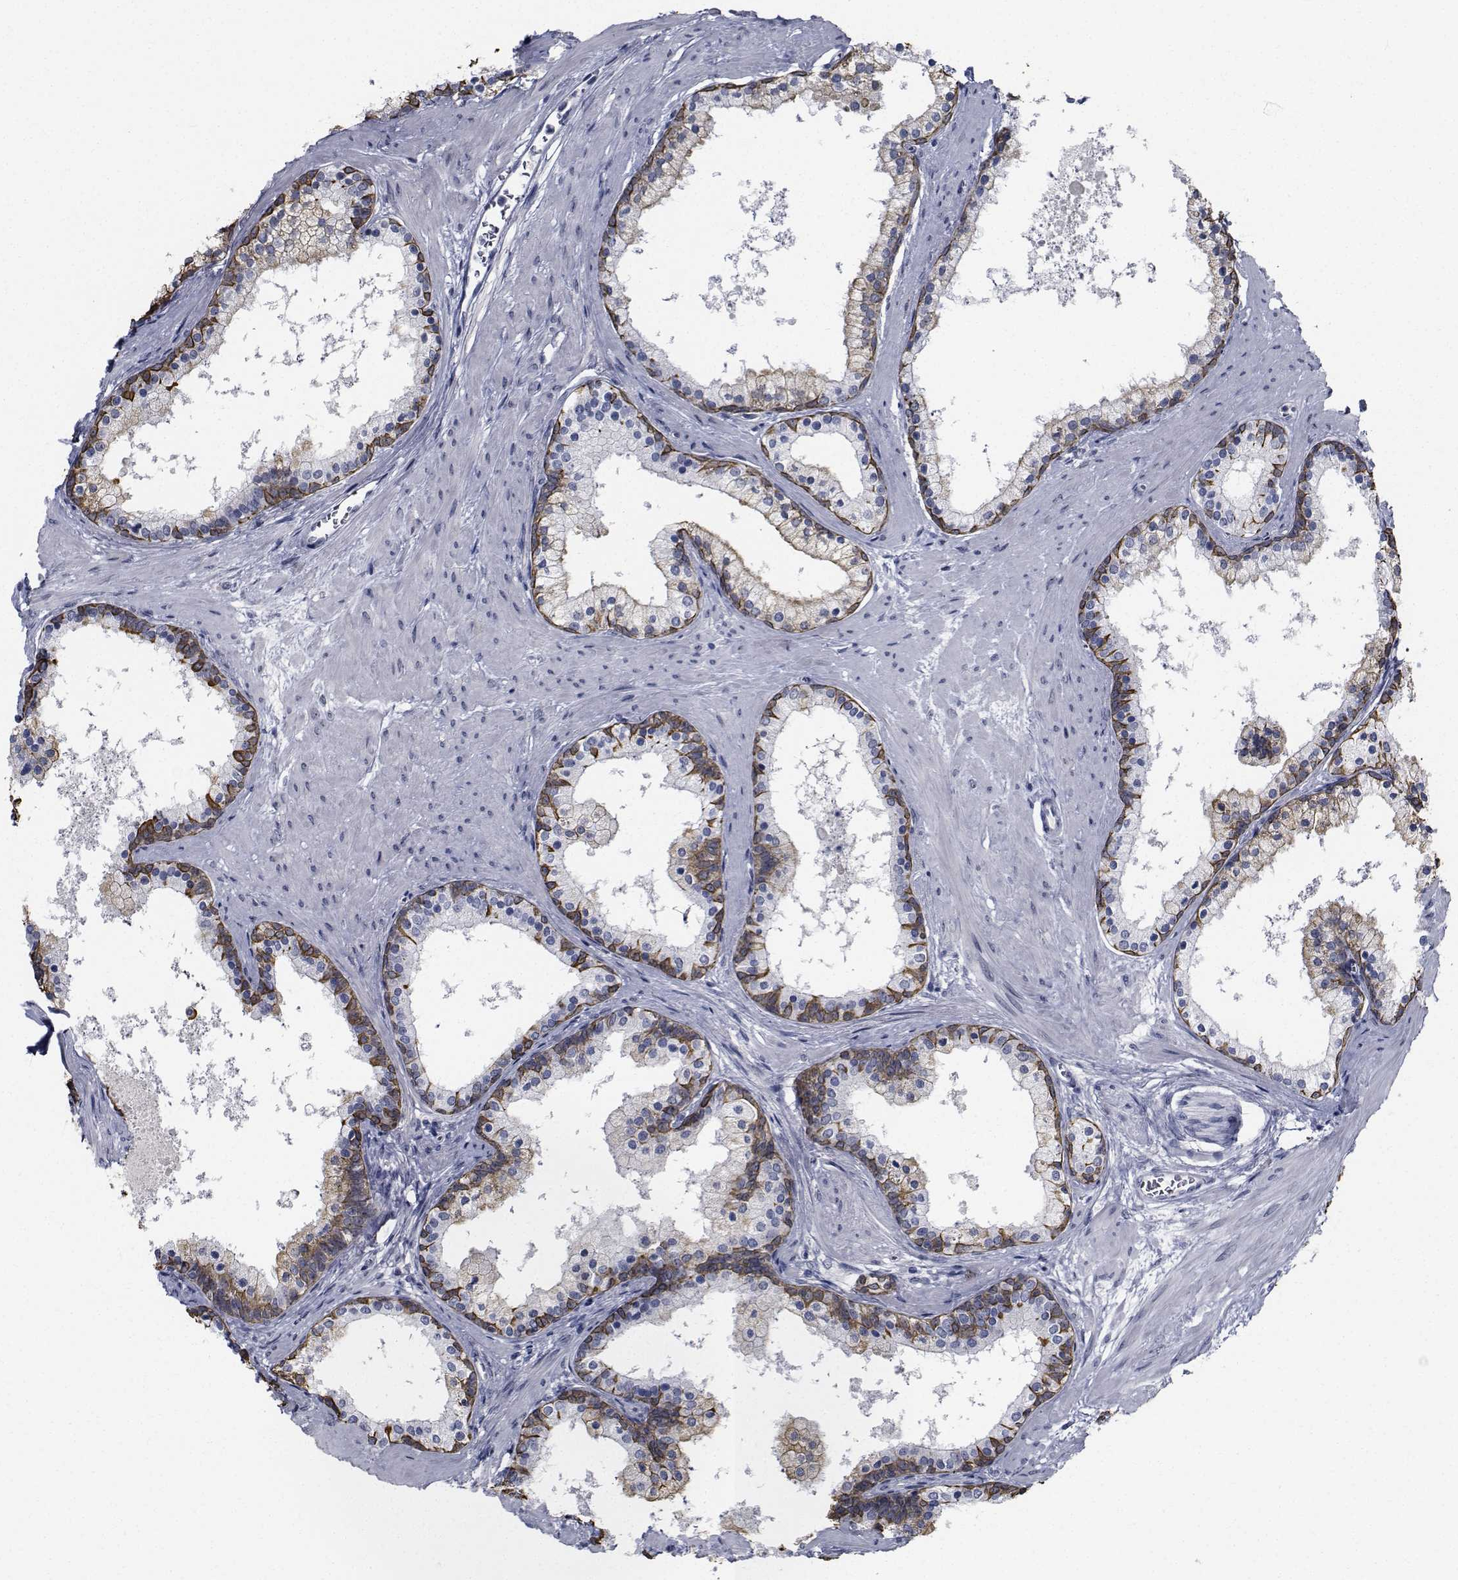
{"staining": {"intensity": "moderate", "quantity": "25%-75%", "location": "cytoplasmic/membranous"}, "tissue": "prostate", "cell_type": "Glandular cells", "image_type": "normal", "snomed": [{"axis": "morphology", "description": "Normal tissue, NOS"}, {"axis": "topography", "description": "Prostate"}], "caption": "Immunohistochemical staining of benign human prostate shows moderate cytoplasmic/membranous protein positivity in approximately 25%-75% of glandular cells.", "gene": "NVL", "patient": {"sex": "male", "age": 61}}